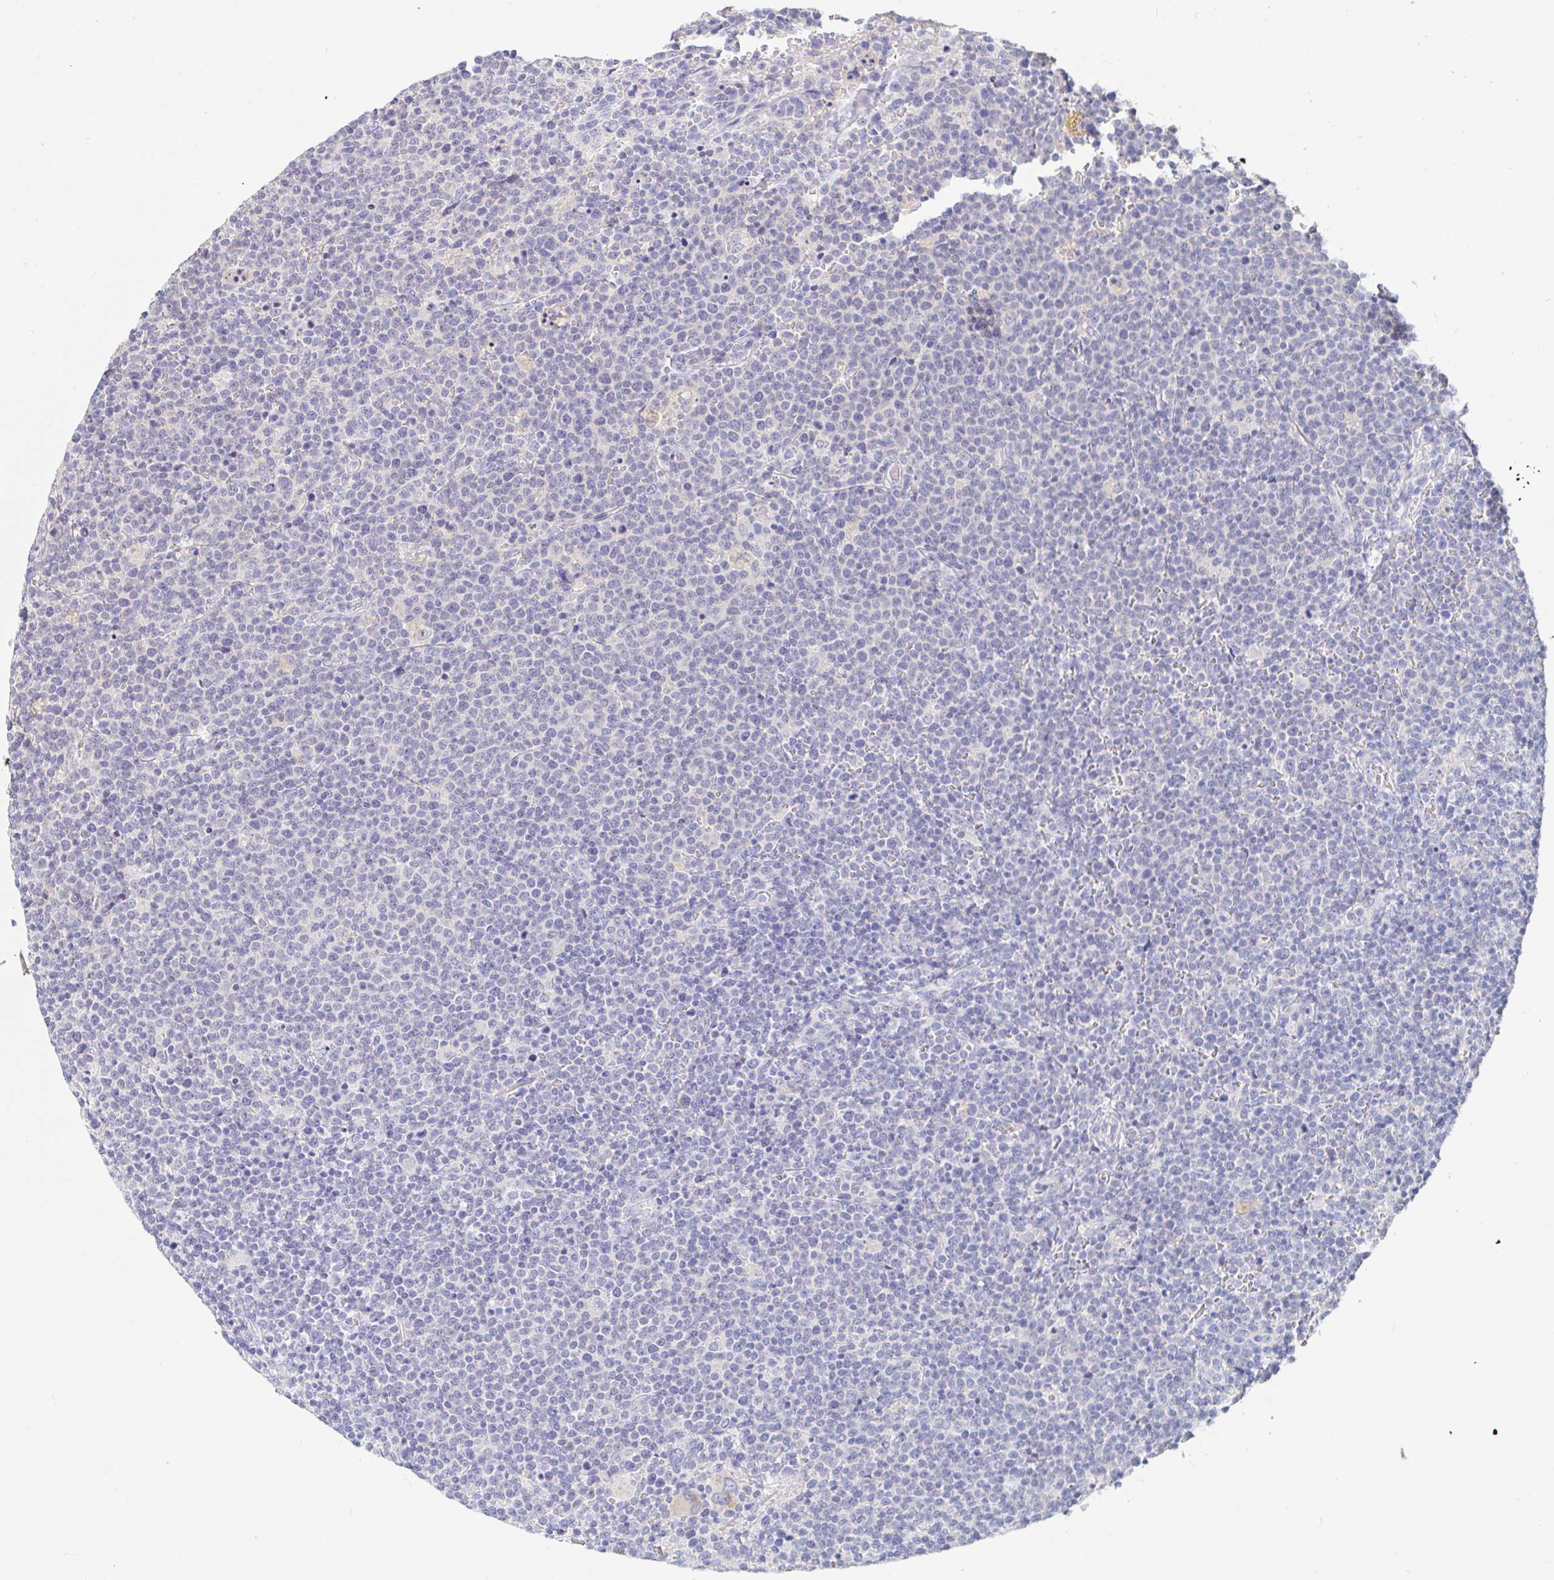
{"staining": {"intensity": "negative", "quantity": "none", "location": "none"}, "tissue": "lymphoma", "cell_type": "Tumor cells", "image_type": "cancer", "snomed": [{"axis": "morphology", "description": "Malignant lymphoma, non-Hodgkin's type, High grade"}, {"axis": "topography", "description": "Lymph node"}], "caption": "The micrograph shows no staining of tumor cells in lymphoma.", "gene": "PDE6B", "patient": {"sex": "male", "age": 61}}